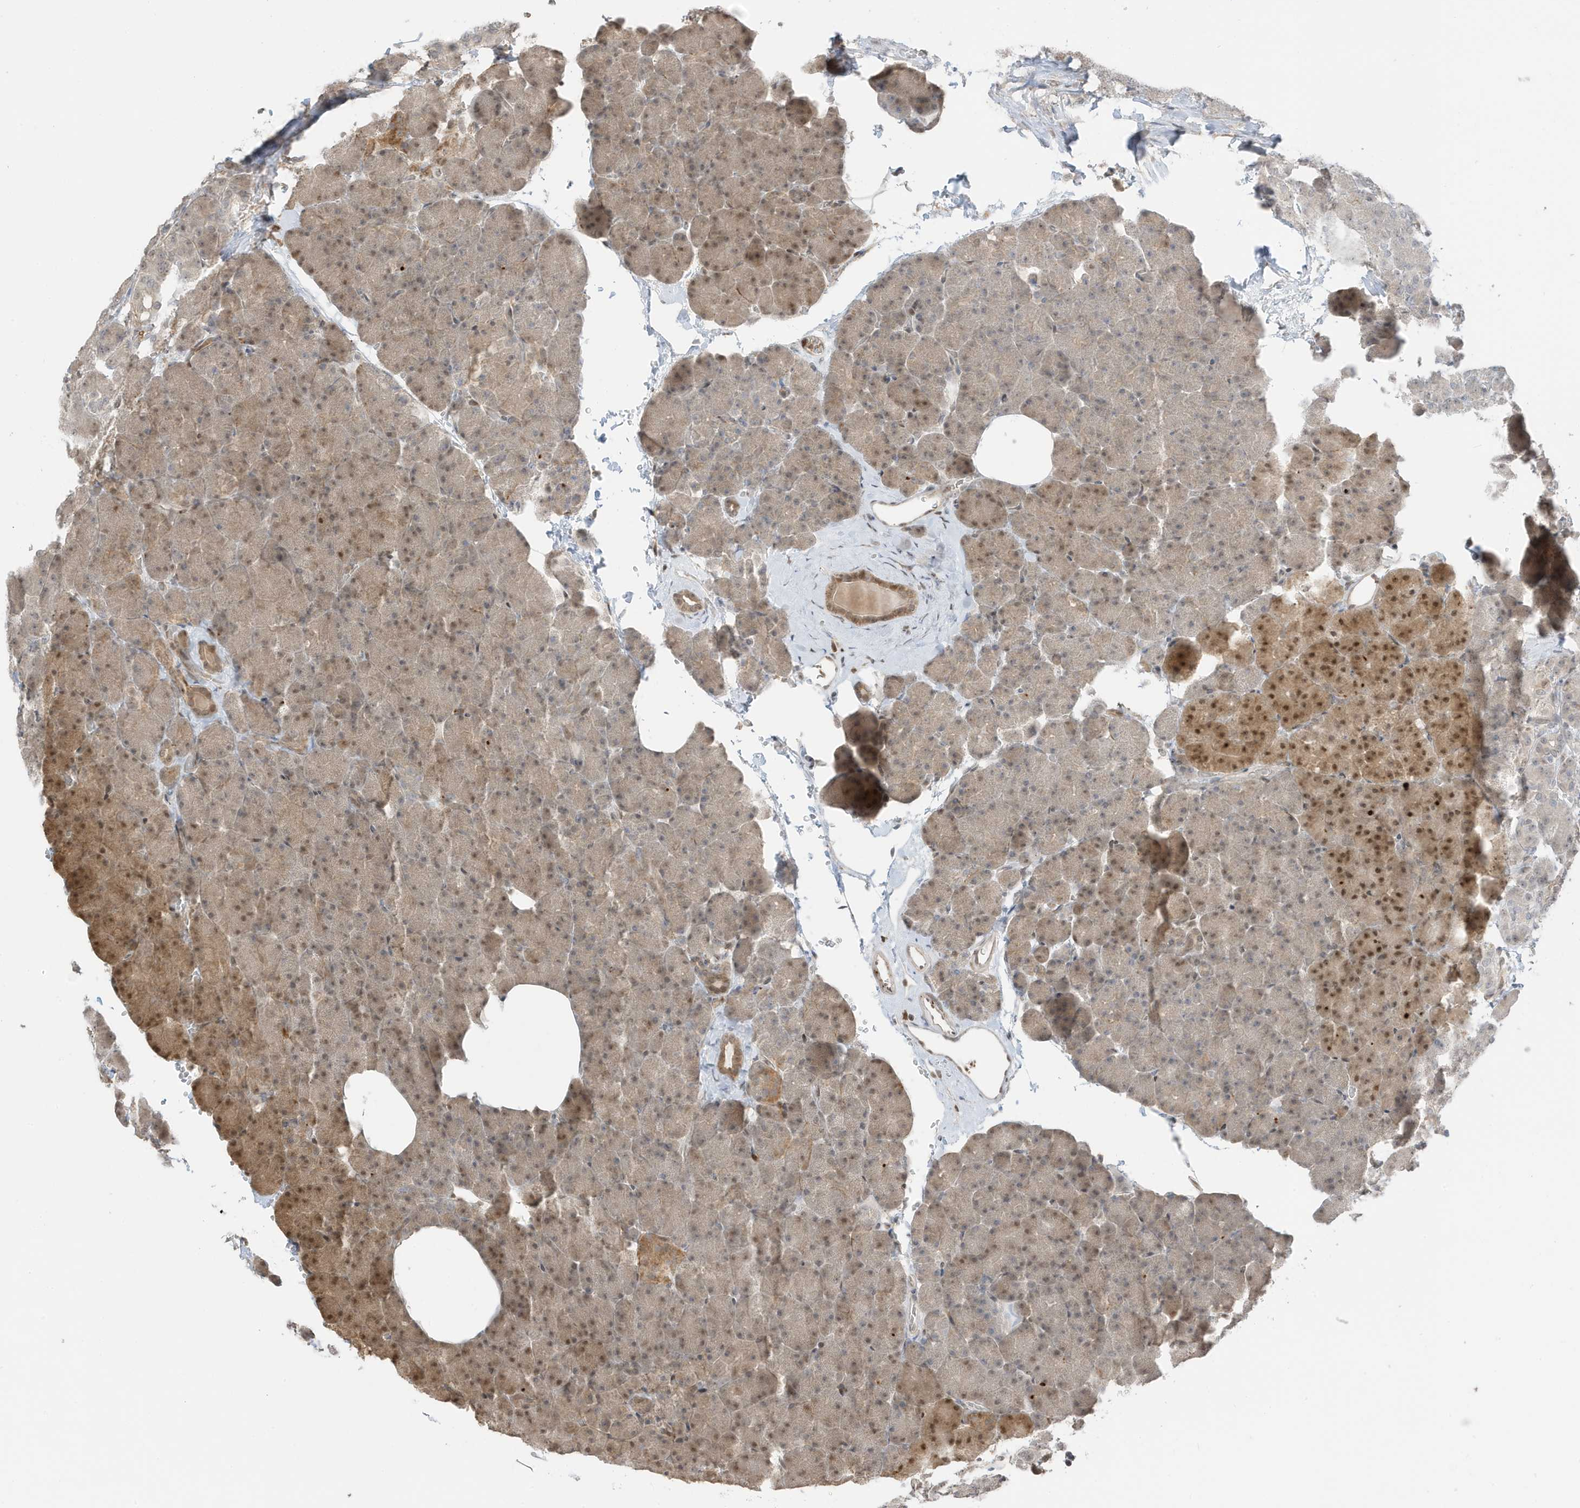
{"staining": {"intensity": "moderate", "quantity": "25%-75%", "location": "cytoplasmic/membranous,nuclear"}, "tissue": "pancreas", "cell_type": "Exocrine glandular cells", "image_type": "normal", "snomed": [{"axis": "morphology", "description": "Normal tissue, NOS"}, {"axis": "morphology", "description": "Carcinoid, malignant, NOS"}, {"axis": "topography", "description": "Pancreas"}], "caption": "Unremarkable pancreas reveals moderate cytoplasmic/membranous,nuclear staining in about 25%-75% of exocrine glandular cells, visualized by immunohistochemistry. (DAB (3,3'-diaminobenzidine) = brown stain, brightfield microscopy at high magnification).", "gene": "ZBTB41", "patient": {"sex": "female", "age": 35}}